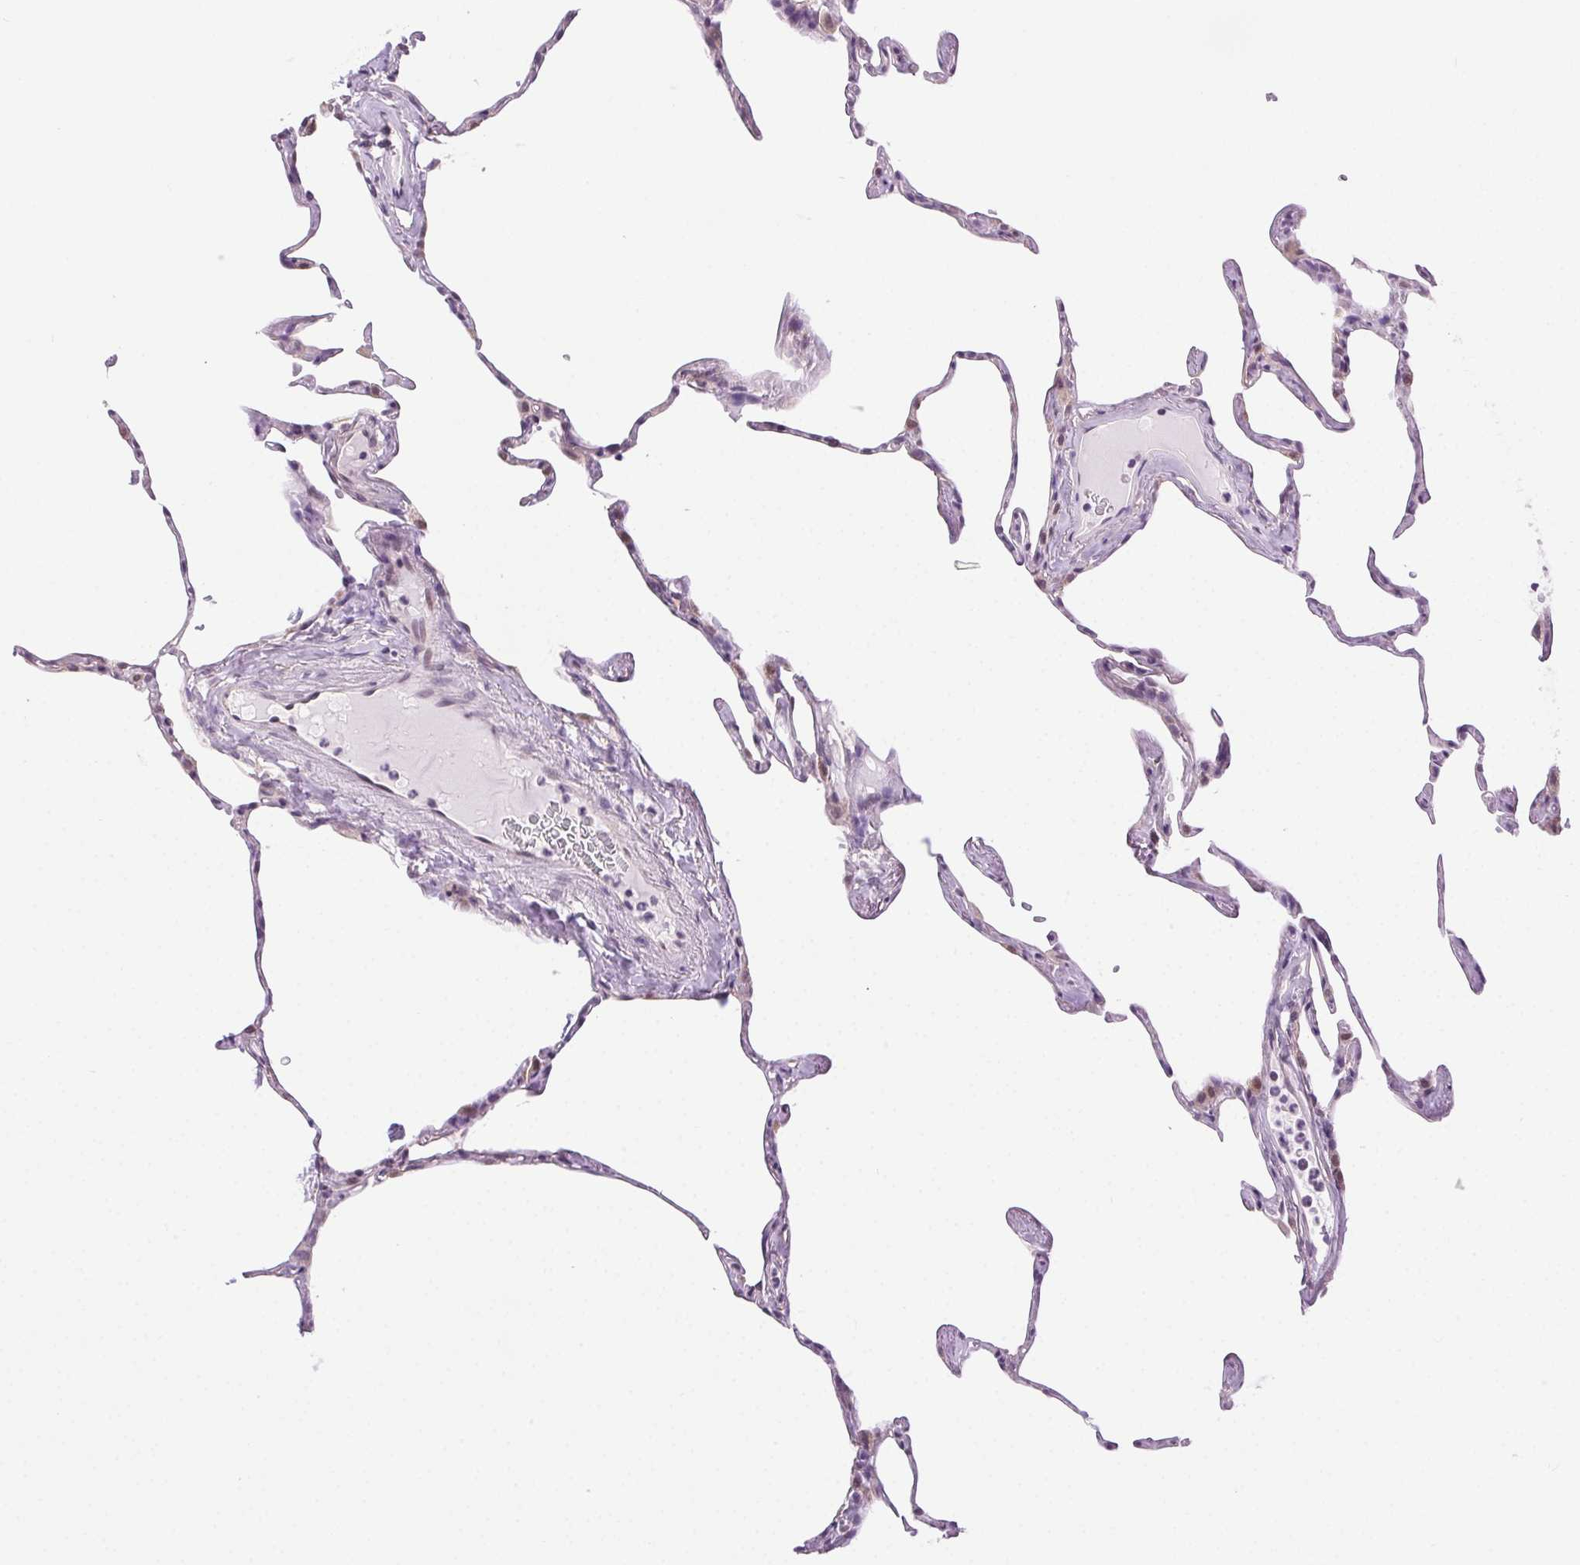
{"staining": {"intensity": "negative", "quantity": "none", "location": "none"}, "tissue": "lung", "cell_type": "Alveolar cells", "image_type": "normal", "snomed": [{"axis": "morphology", "description": "Normal tissue, NOS"}, {"axis": "topography", "description": "Lung"}], "caption": "Immunohistochemistry histopathology image of normal lung stained for a protein (brown), which reveals no positivity in alveolar cells.", "gene": "SYT11", "patient": {"sex": "male", "age": 65}}